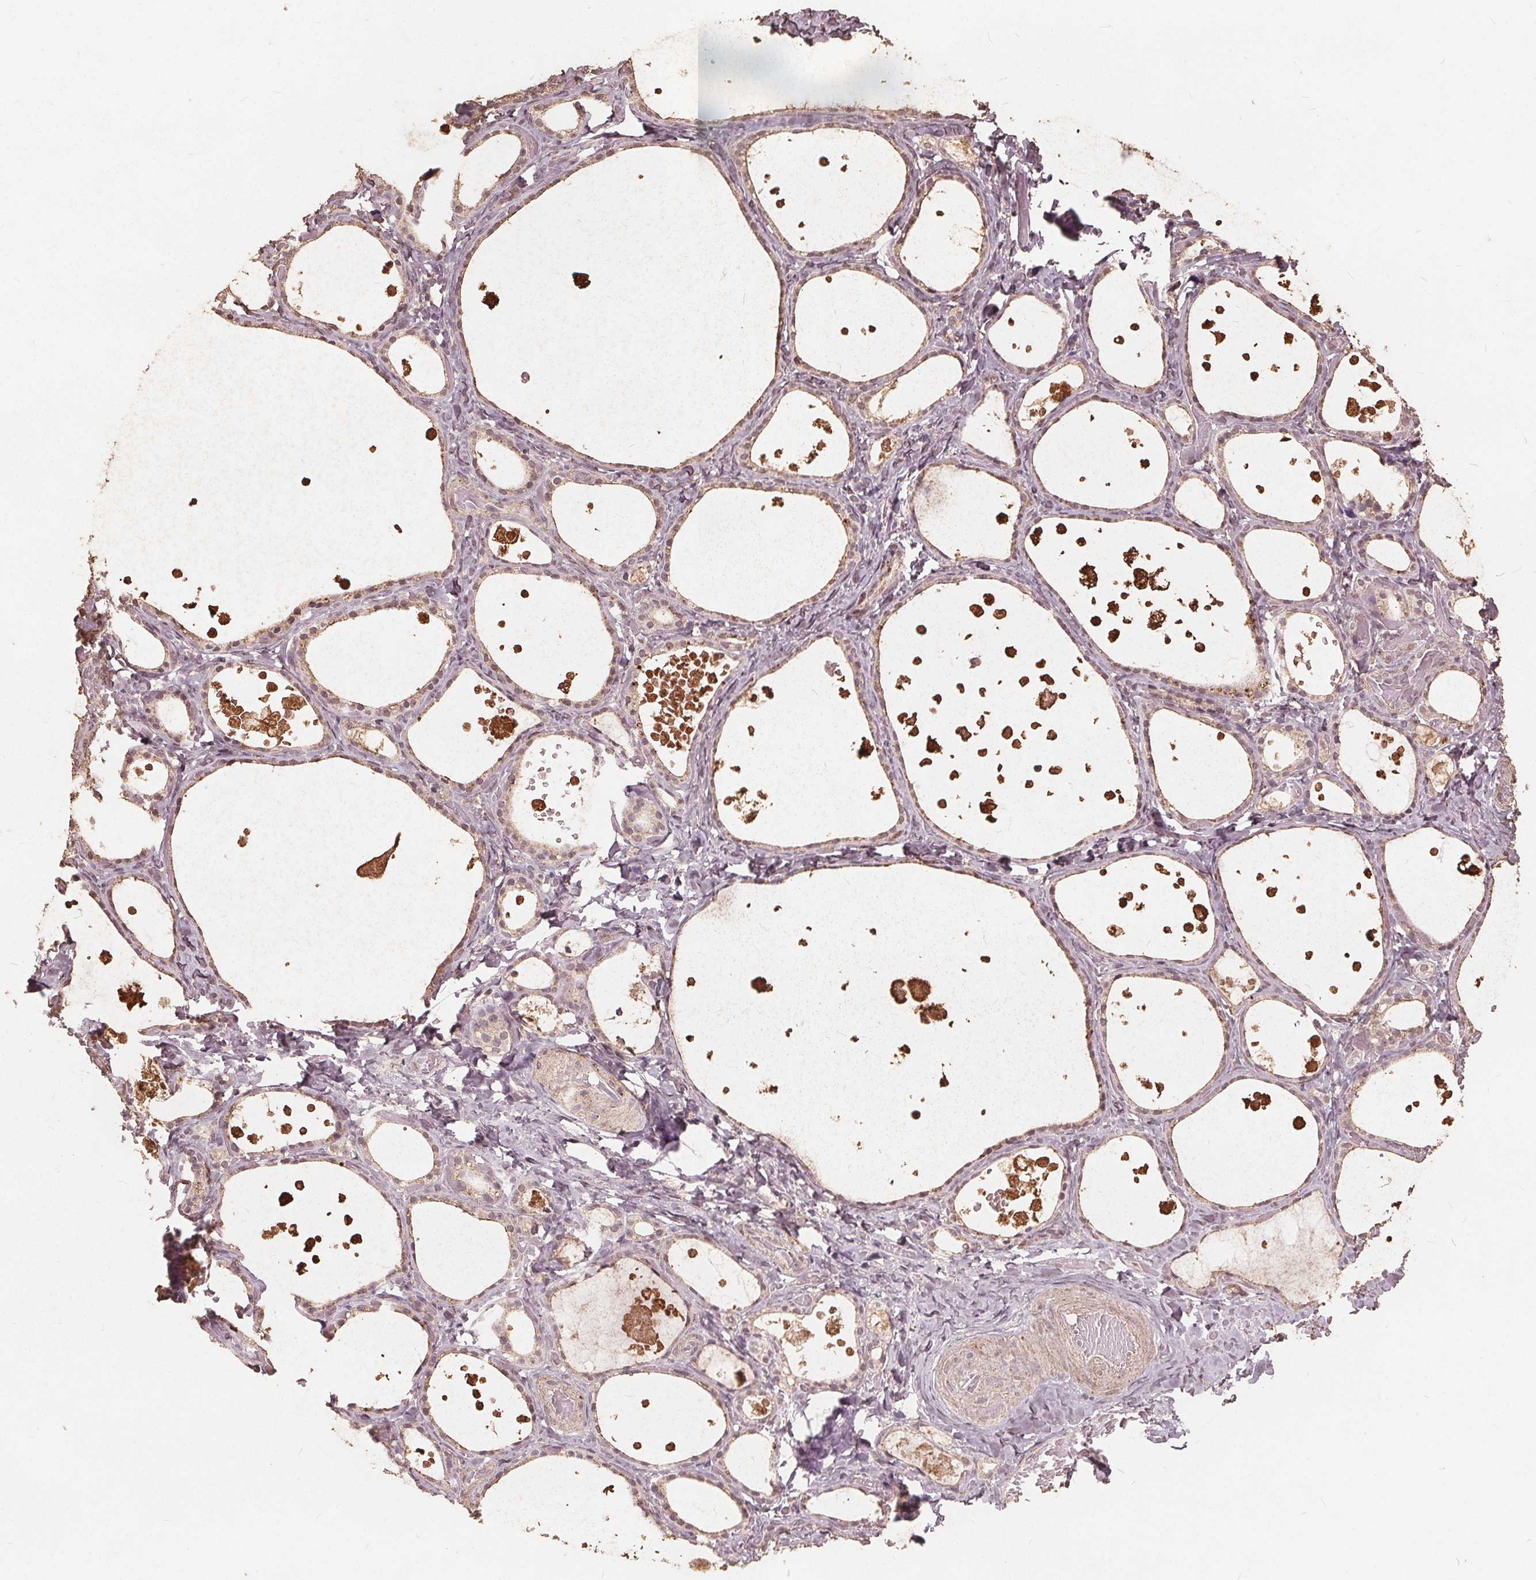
{"staining": {"intensity": "weak", "quantity": "<25%", "location": "nuclear"}, "tissue": "thyroid gland", "cell_type": "Glandular cells", "image_type": "normal", "snomed": [{"axis": "morphology", "description": "Normal tissue, NOS"}, {"axis": "topography", "description": "Thyroid gland"}], "caption": "Immunohistochemical staining of unremarkable thyroid gland shows no significant positivity in glandular cells.", "gene": "DSG3", "patient": {"sex": "female", "age": 56}}